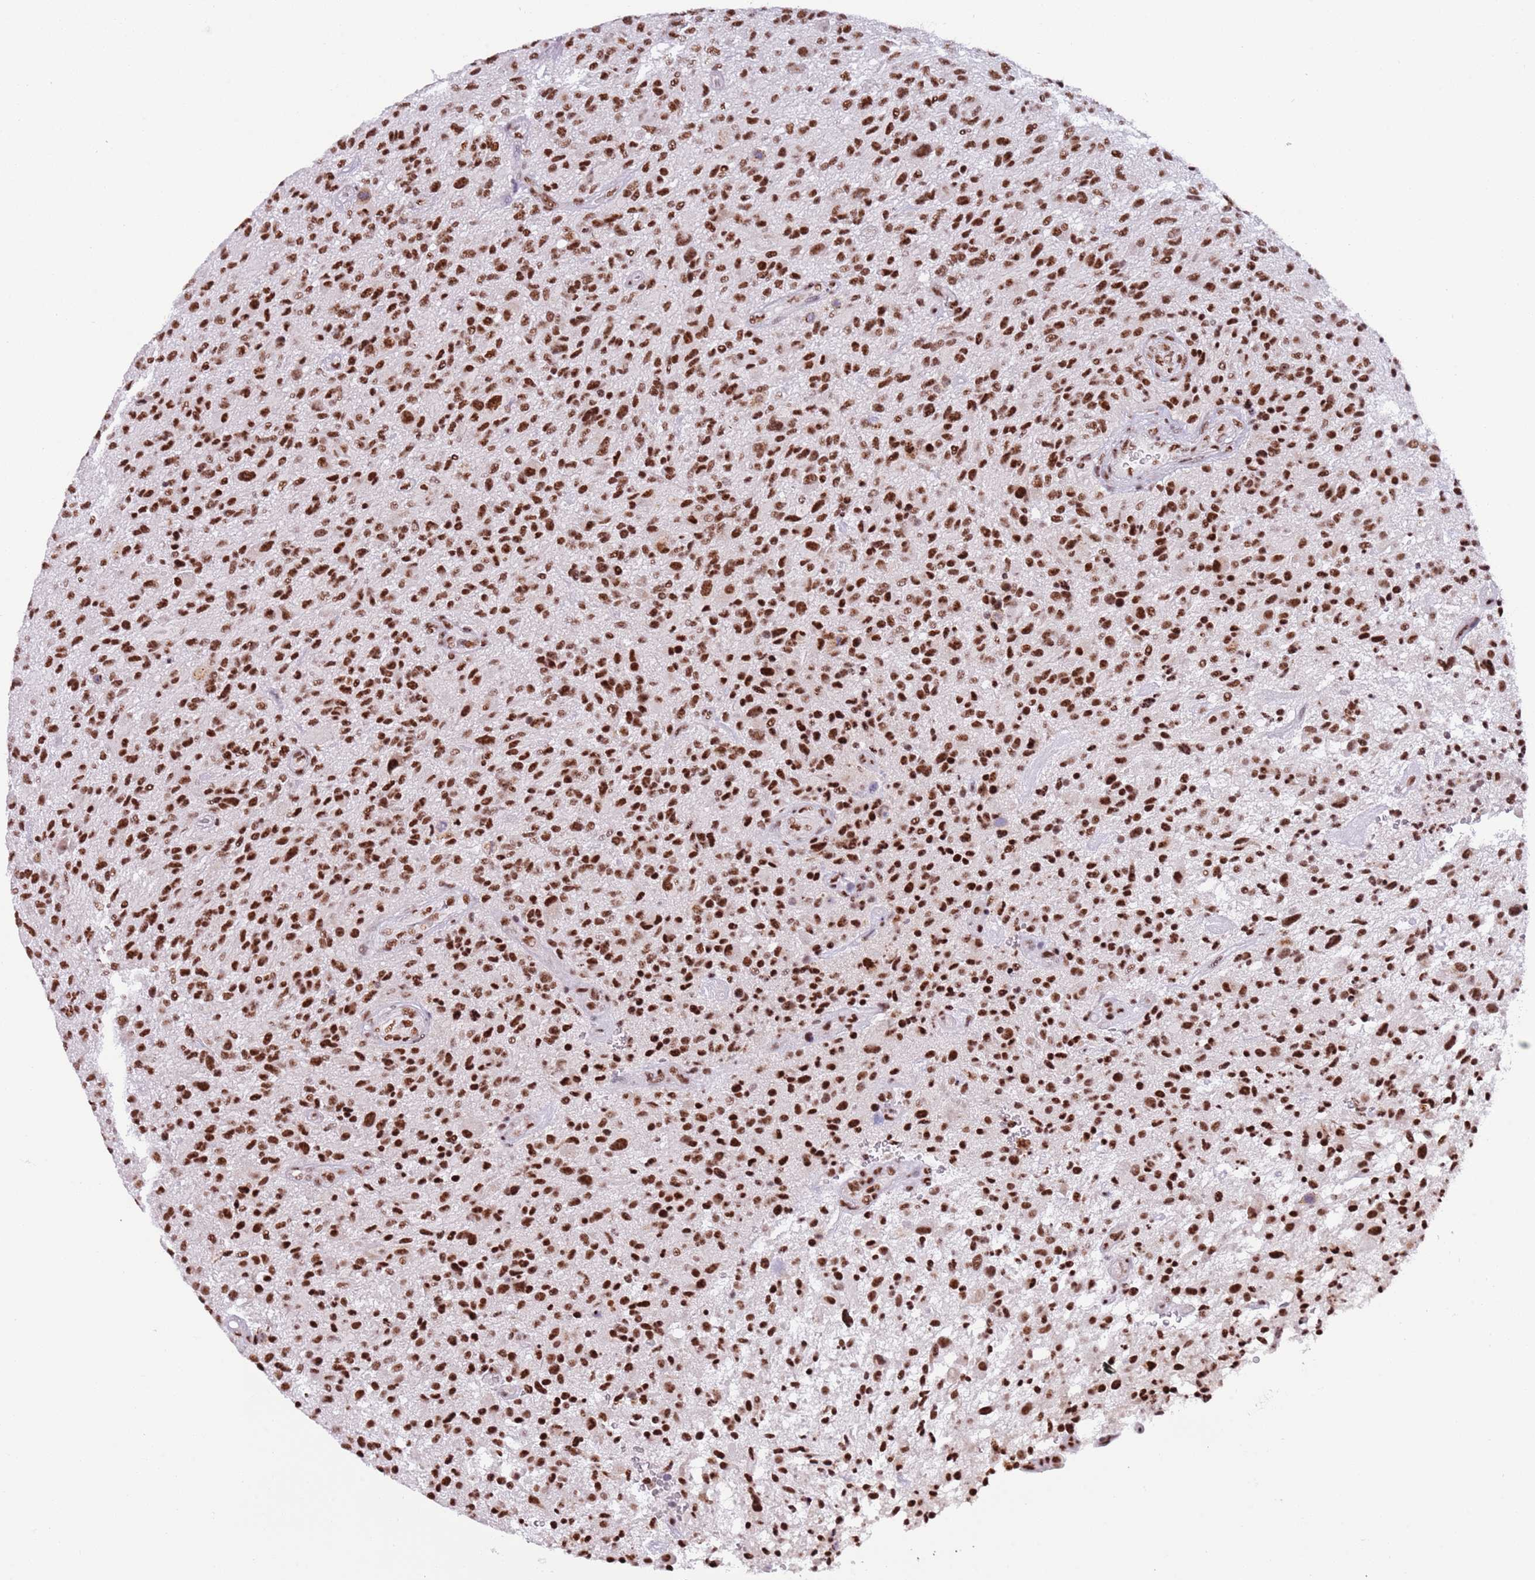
{"staining": {"intensity": "strong", "quantity": ">75%", "location": "nuclear"}, "tissue": "glioma", "cell_type": "Tumor cells", "image_type": "cancer", "snomed": [{"axis": "morphology", "description": "Glioma, malignant, High grade"}, {"axis": "topography", "description": "Brain"}], "caption": "Immunohistochemical staining of human malignant glioma (high-grade) reveals strong nuclear protein positivity in approximately >75% of tumor cells.", "gene": "SF3A2", "patient": {"sex": "male", "age": 47}}